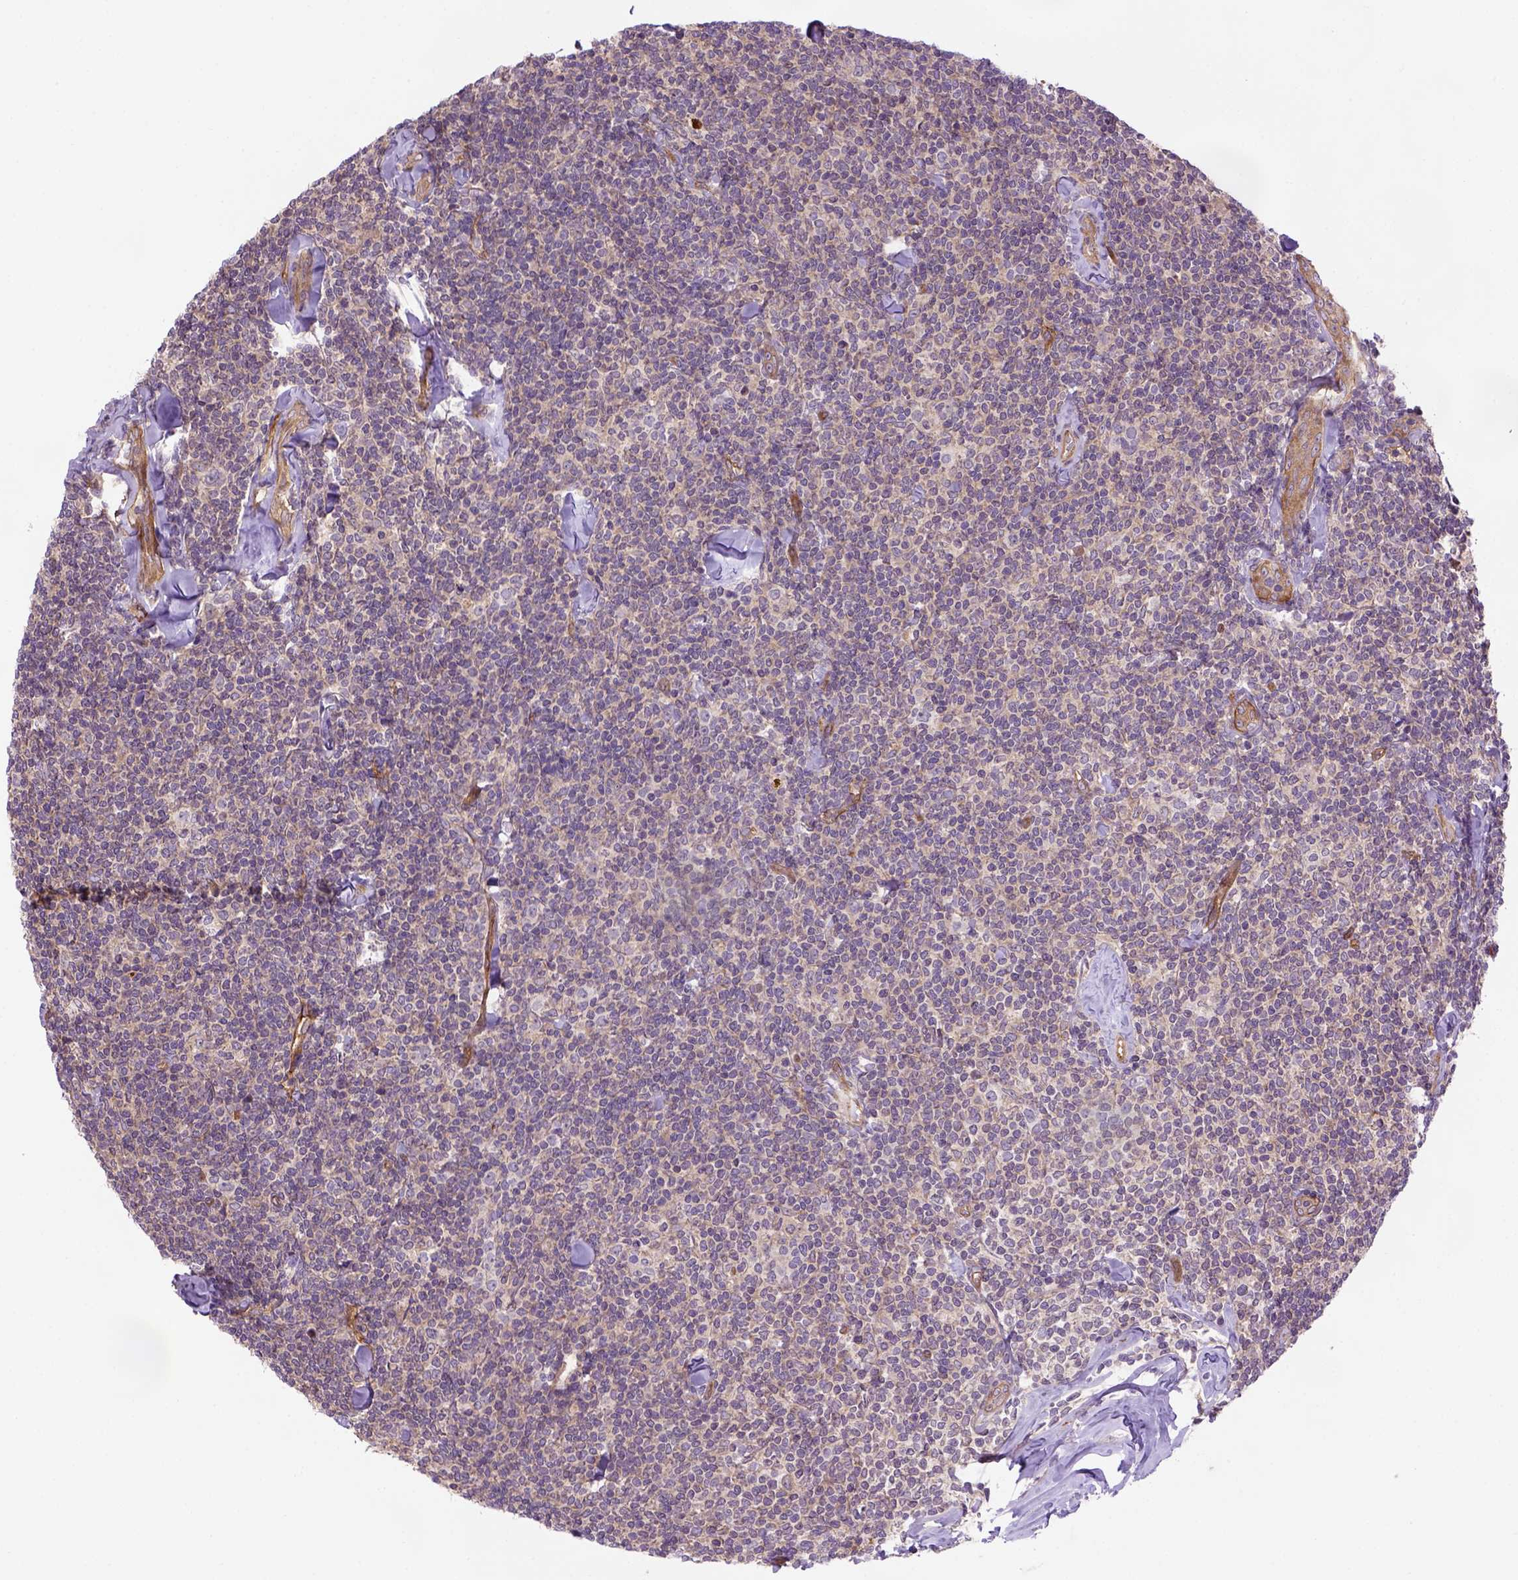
{"staining": {"intensity": "negative", "quantity": "none", "location": "none"}, "tissue": "lymphoma", "cell_type": "Tumor cells", "image_type": "cancer", "snomed": [{"axis": "morphology", "description": "Malignant lymphoma, non-Hodgkin's type, Low grade"}, {"axis": "topography", "description": "Lymph node"}], "caption": "Immunohistochemistry (IHC) histopathology image of low-grade malignant lymphoma, non-Hodgkin's type stained for a protein (brown), which reveals no positivity in tumor cells.", "gene": "CASKIN2", "patient": {"sex": "female", "age": 56}}